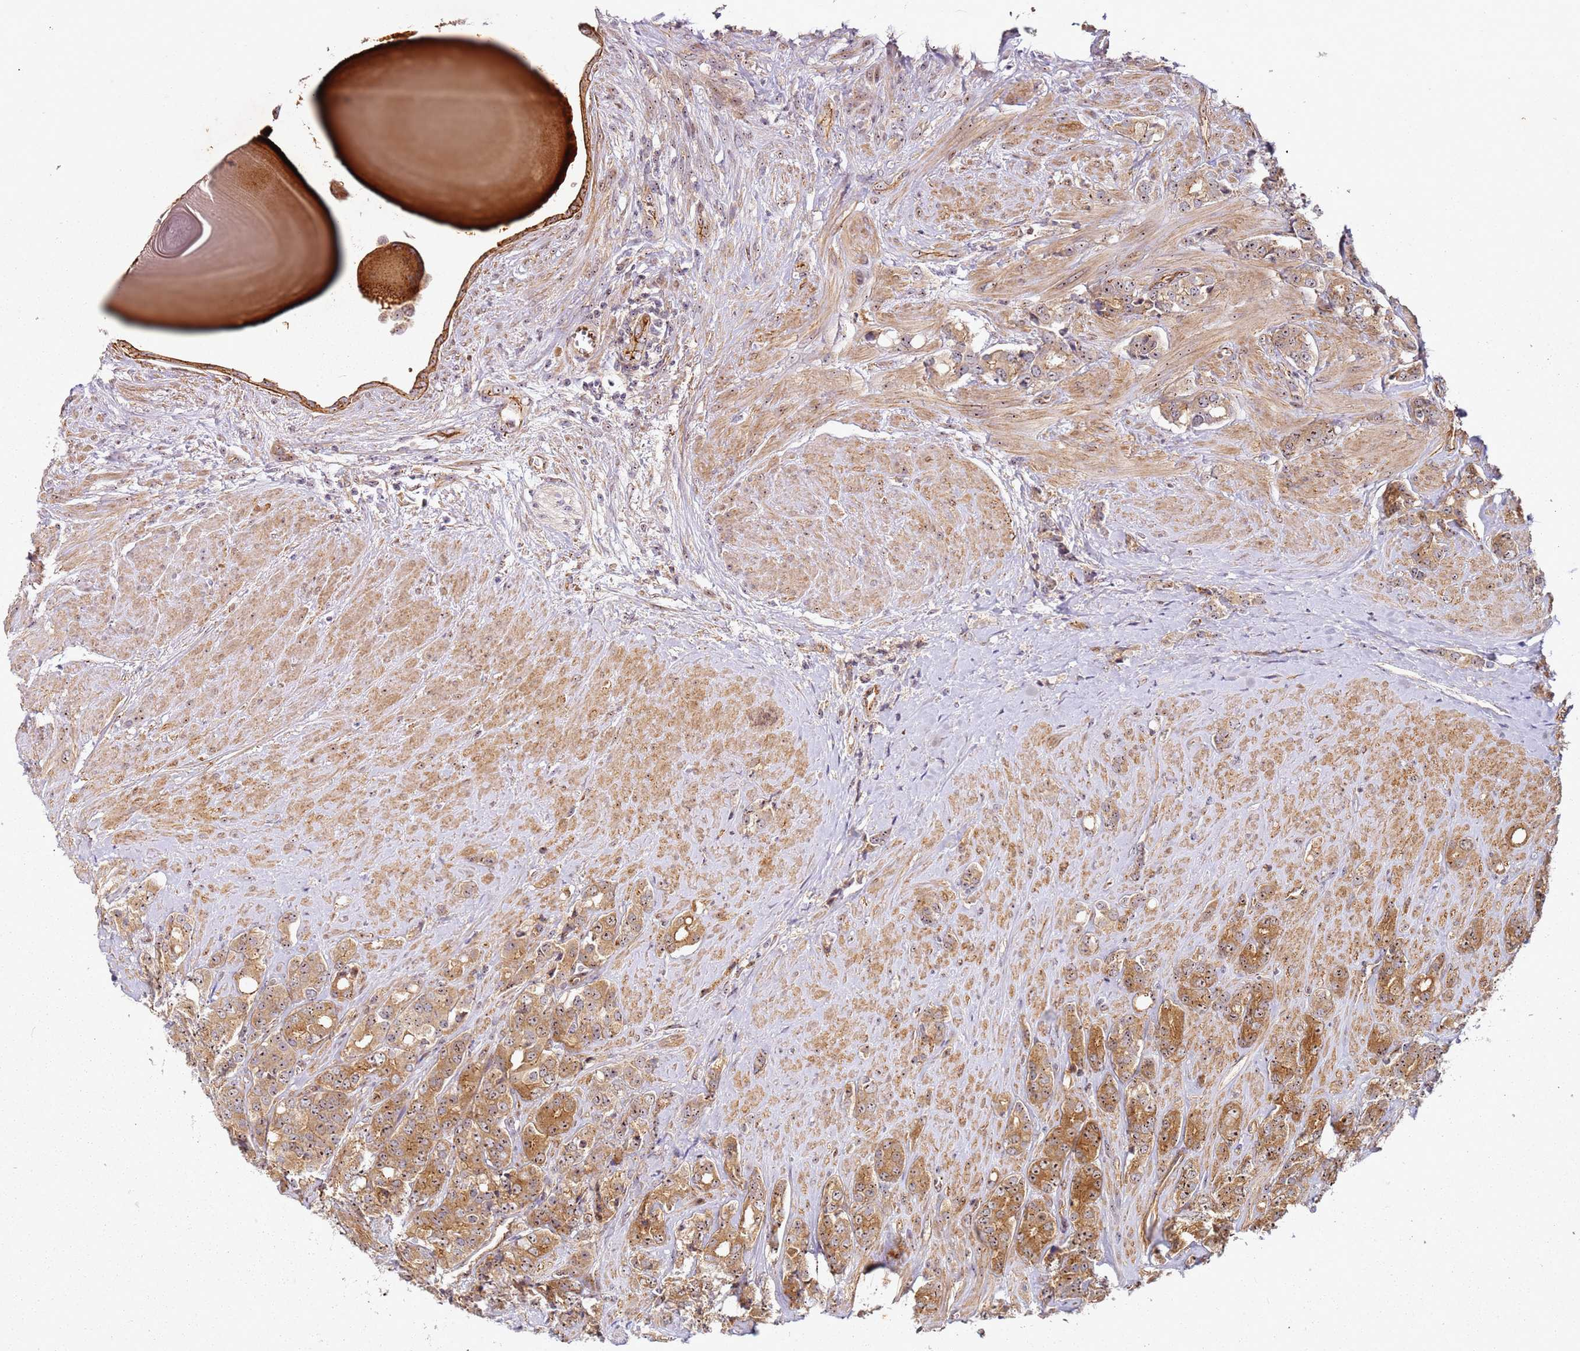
{"staining": {"intensity": "moderate", "quantity": ">75%", "location": "cytoplasmic/membranous"}, "tissue": "prostate cancer", "cell_type": "Tumor cells", "image_type": "cancer", "snomed": [{"axis": "morphology", "description": "Adenocarcinoma, High grade"}, {"axis": "topography", "description": "Prostate"}], "caption": "Tumor cells show medium levels of moderate cytoplasmic/membranous staining in about >75% of cells in prostate adenocarcinoma (high-grade). Using DAB (3,3'-diaminobenzidine) (brown) and hematoxylin (blue) stains, captured at high magnification using brightfield microscopy.", "gene": "C2CD4B", "patient": {"sex": "male", "age": 62}}